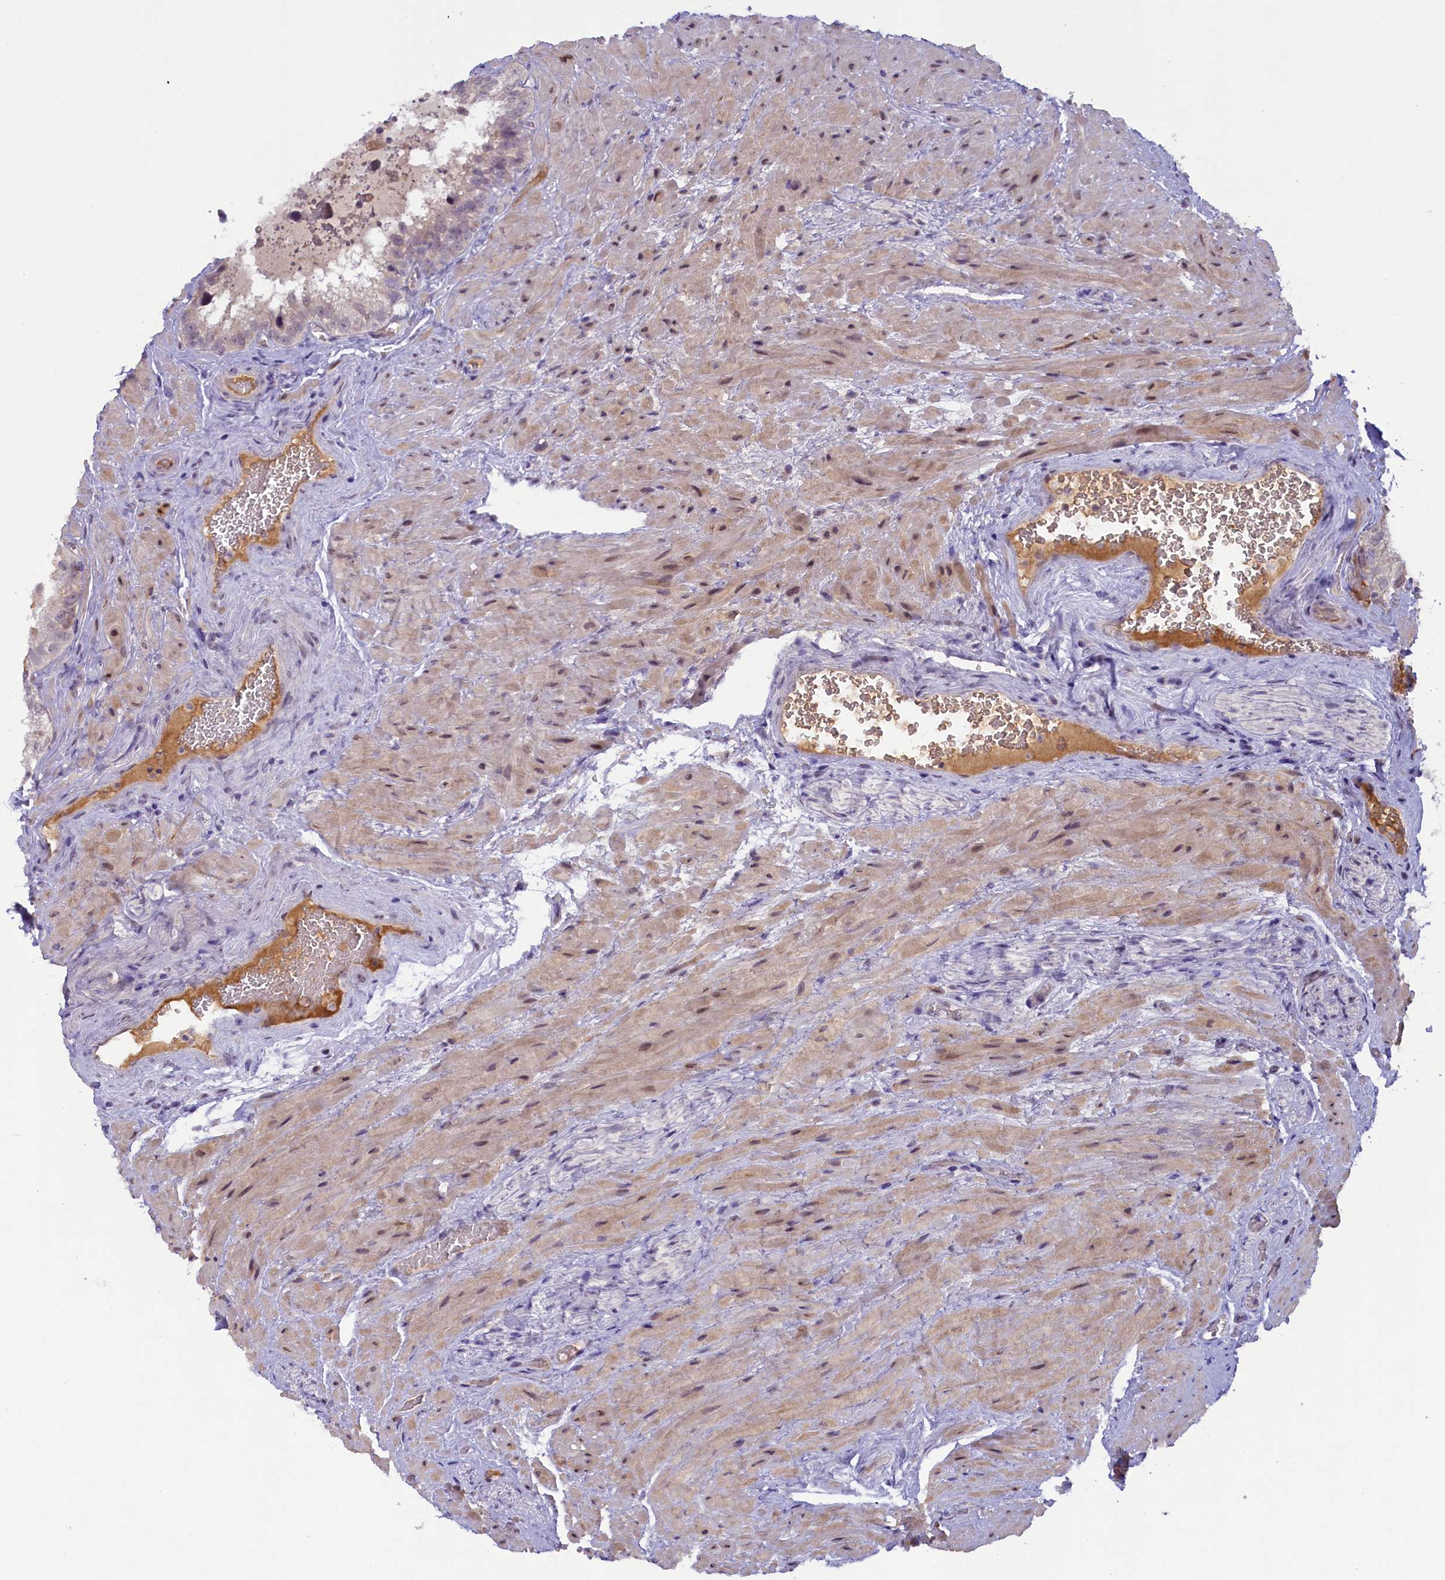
{"staining": {"intensity": "weak", "quantity": "<25%", "location": "cytoplasmic/membranous"}, "tissue": "seminal vesicle", "cell_type": "Glandular cells", "image_type": "normal", "snomed": [{"axis": "morphology", "description": "Normal tissue, NOS"}, {"axis": "topography", "description": "Seminal veicle"}, {"axis": "topography", "description": "Peripheral nerve tissue"}], "caption": "IHC photomicrograph of unremarkable human seminal vesicle stained for a protein (brown), which demonstrates no staining in glandular cells. (DAB (3,3'-diaminobenzidine) immunohistochemistry (IHC) visualized using brightfield microscopy, high magnification).", "gene": "CRAMP1", "patient": {"sex": "male", "age": 67}}